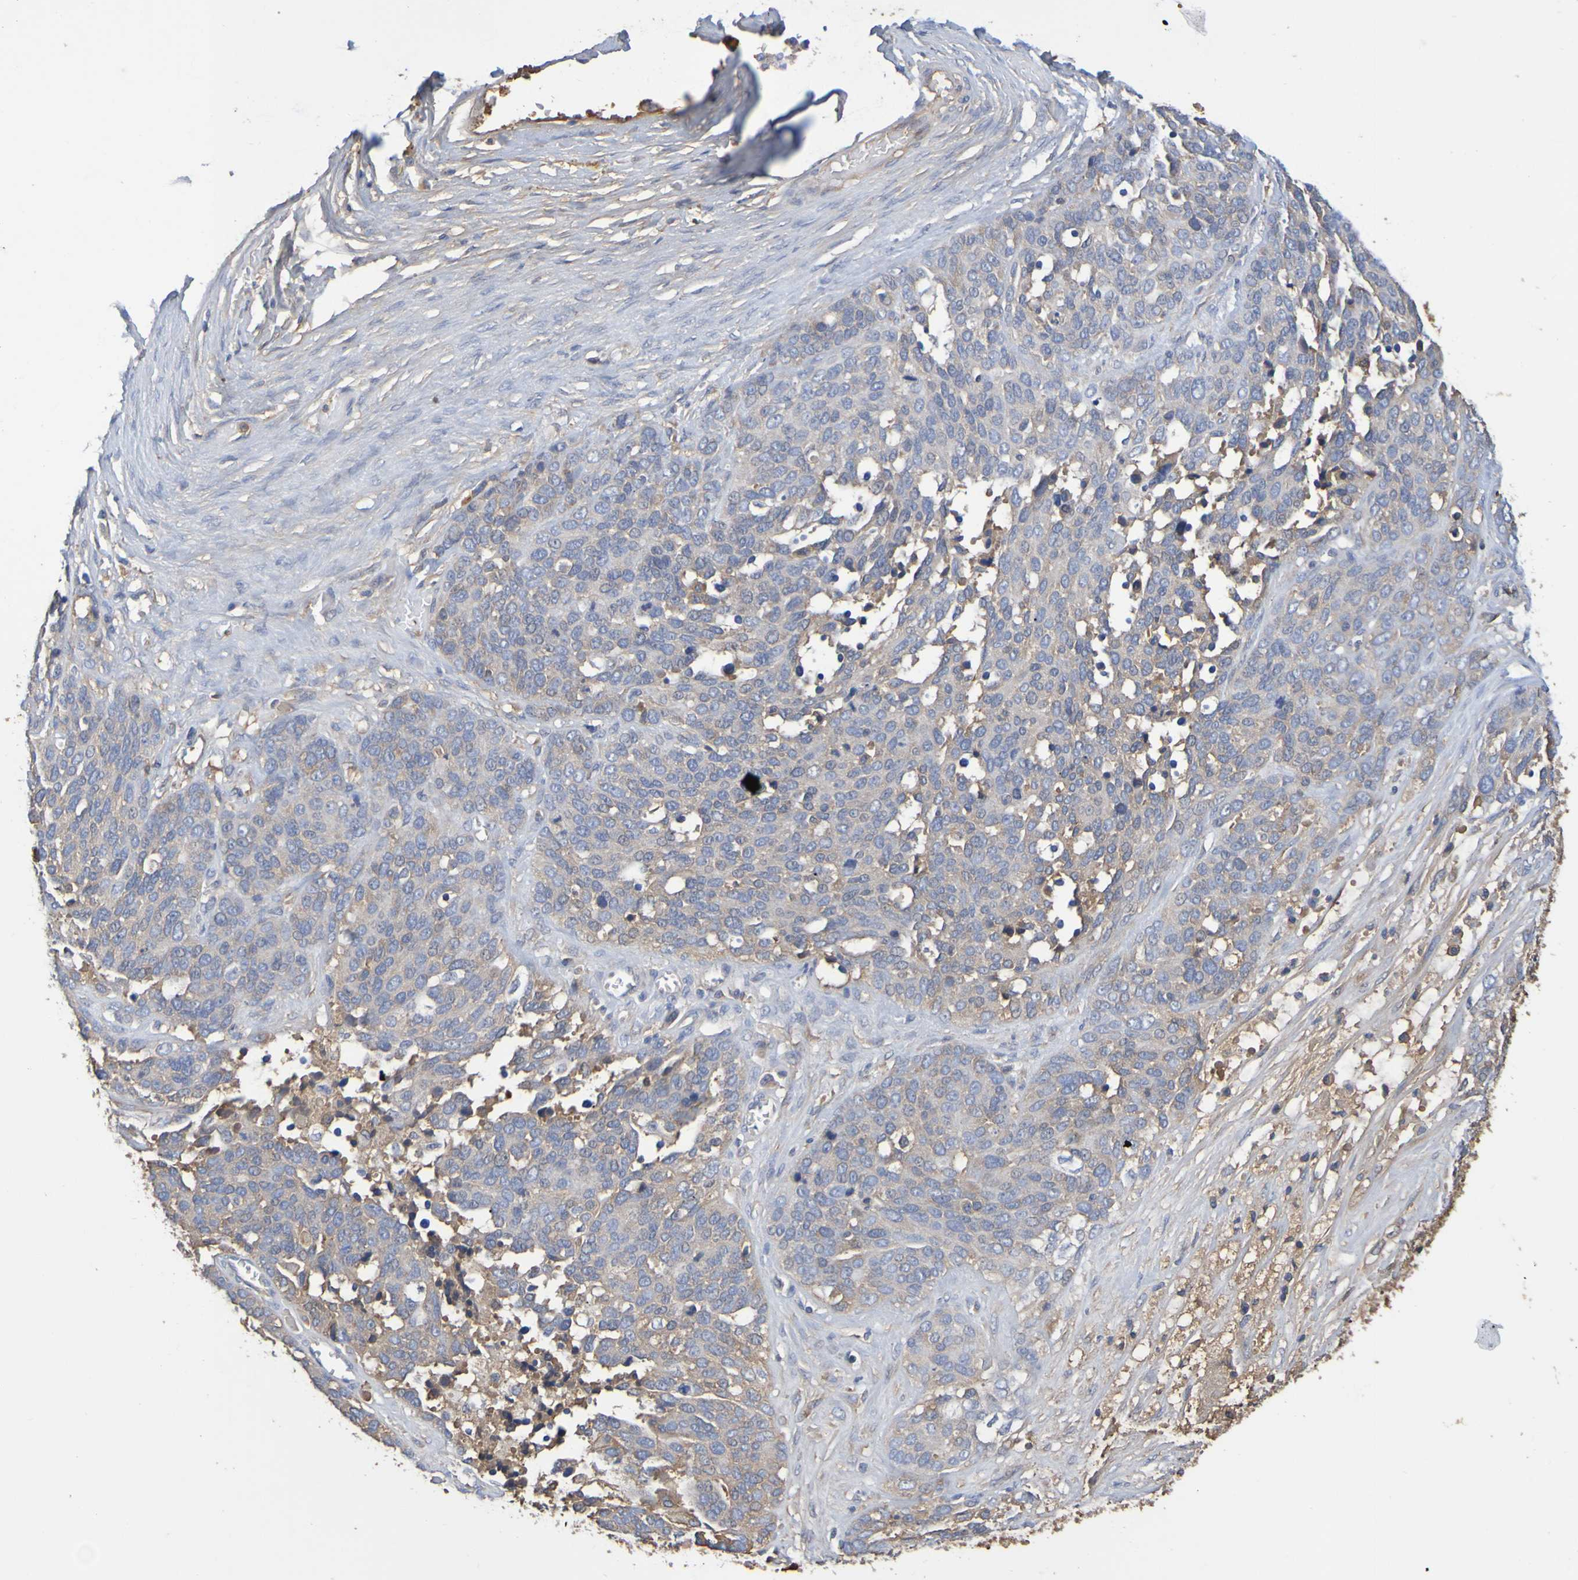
{"staining": {"intensity": "weak", "quantity": "25%-75%", "location": "cytoplasmic/membranous"}, "tissue": "ovarian cancer", "cell_type": "Tumor cells", "image_type": "cancer", "snomed": [{"axis": "morphology", "description": "Cystadenocarcinoma, serous, NOS"}, {"axis": "topography", "description": "Ovary"}], "caption": "Brown immunohistochemical staining in human ovarian cancer (serous cystadenocarcinoma) exhibits weak cytoplasmic/membranous positivity in about 25%-75% of tumor cells.", "gene": "GAB3", "patient": {"sex": "female", "age": 44}}